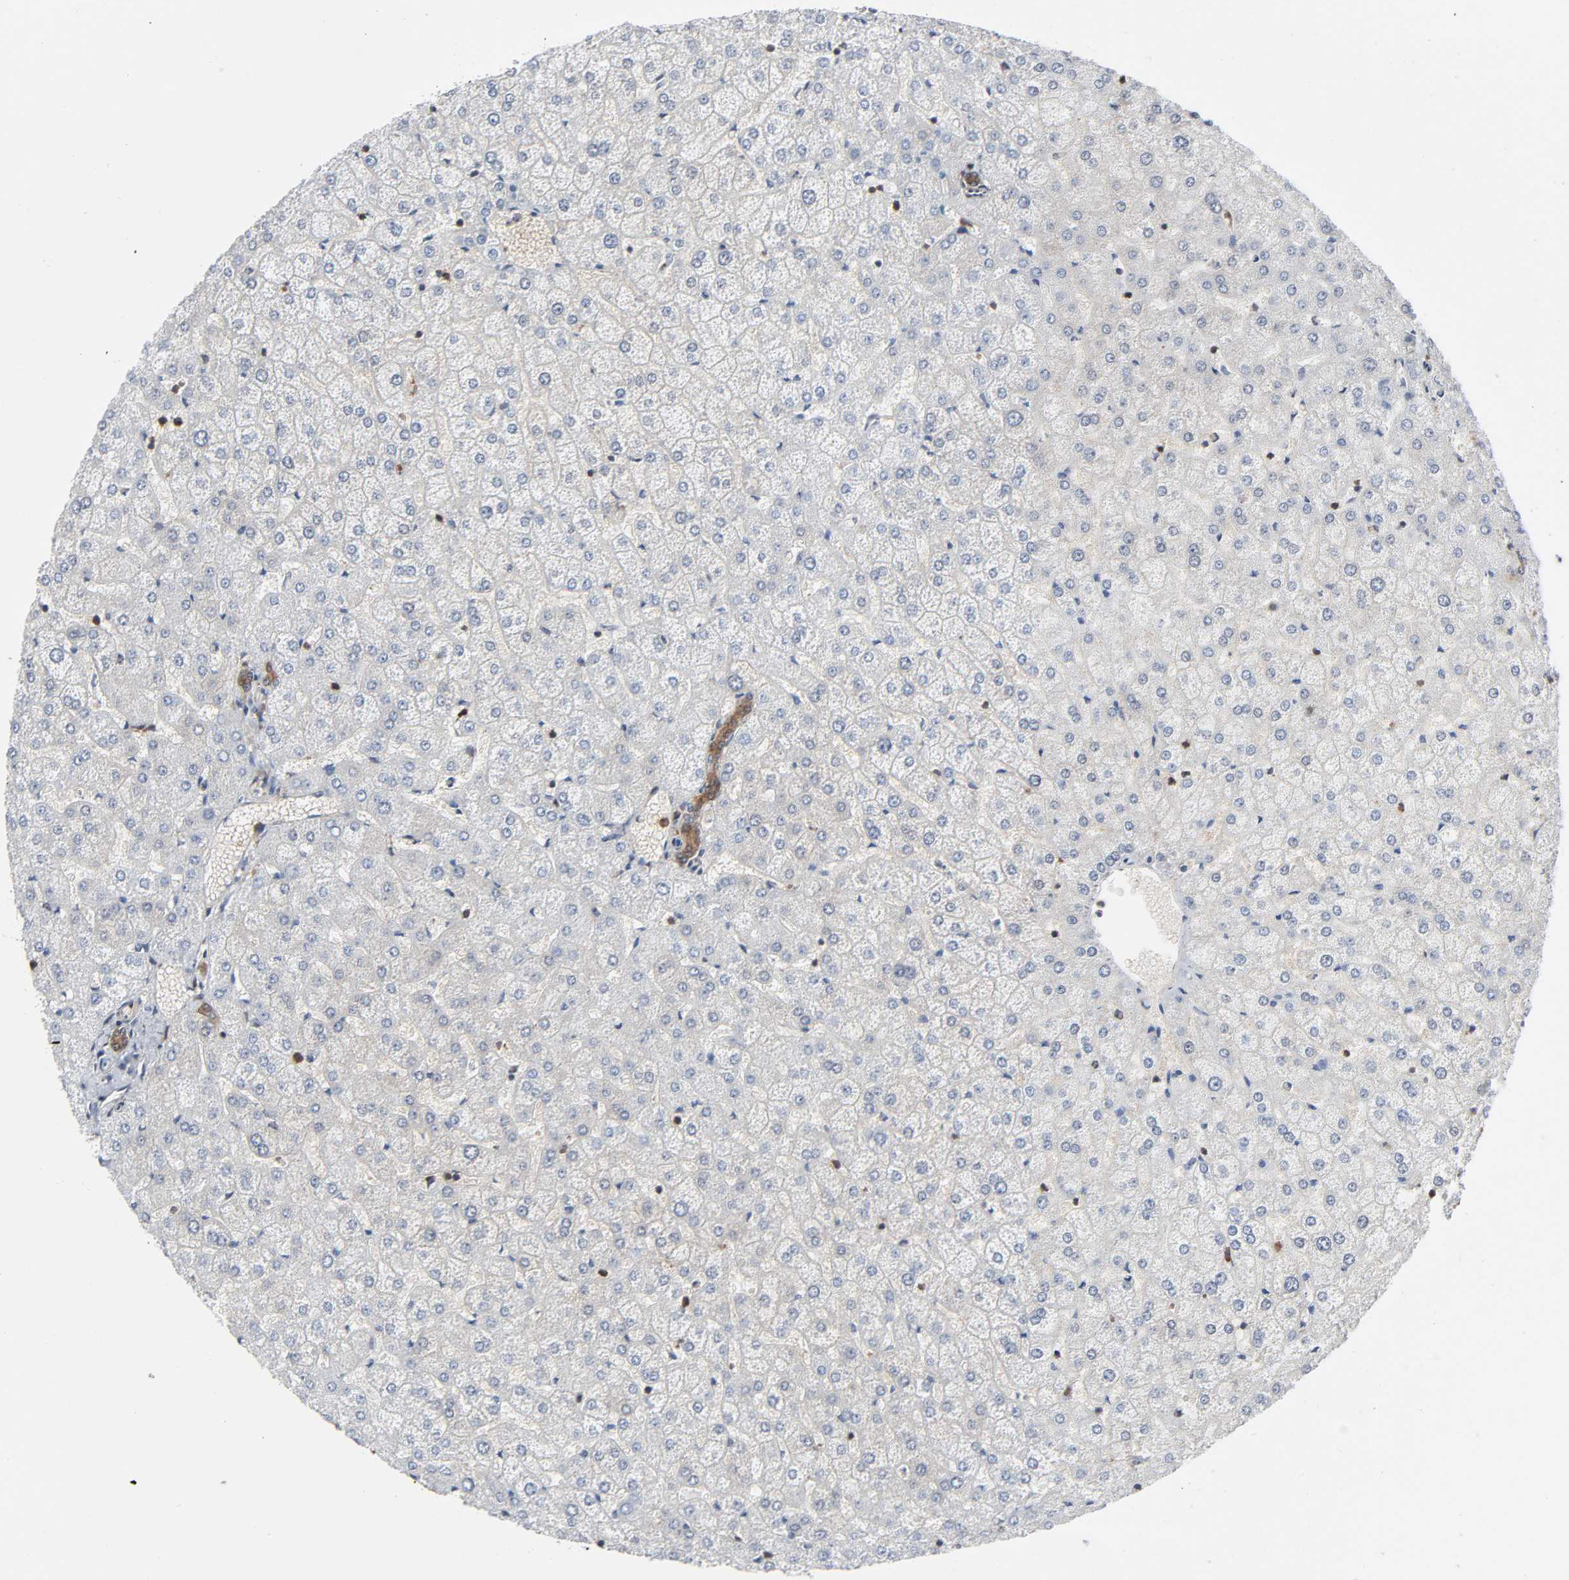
{"staining": {"intensity": "moderate", "quantity": ">75%", "location": "cytoplasmic/membranous"}, "tissue": "liver", "cell_type": "Cholangiocytes", "image_type": "normal", "snomed": [{"axis": "morphology", "description": "Normal tissue, NOS"}, {"axis": "topography", "description": "Liver"}], "caption": "Benign liver displays moderate cytoplasmic/membranous staining in about >75% of cholangiocytes, visualized by immunohistochemistry.", "gene": "GSK3A", "patient": {"sex": "female", "age": 32}}